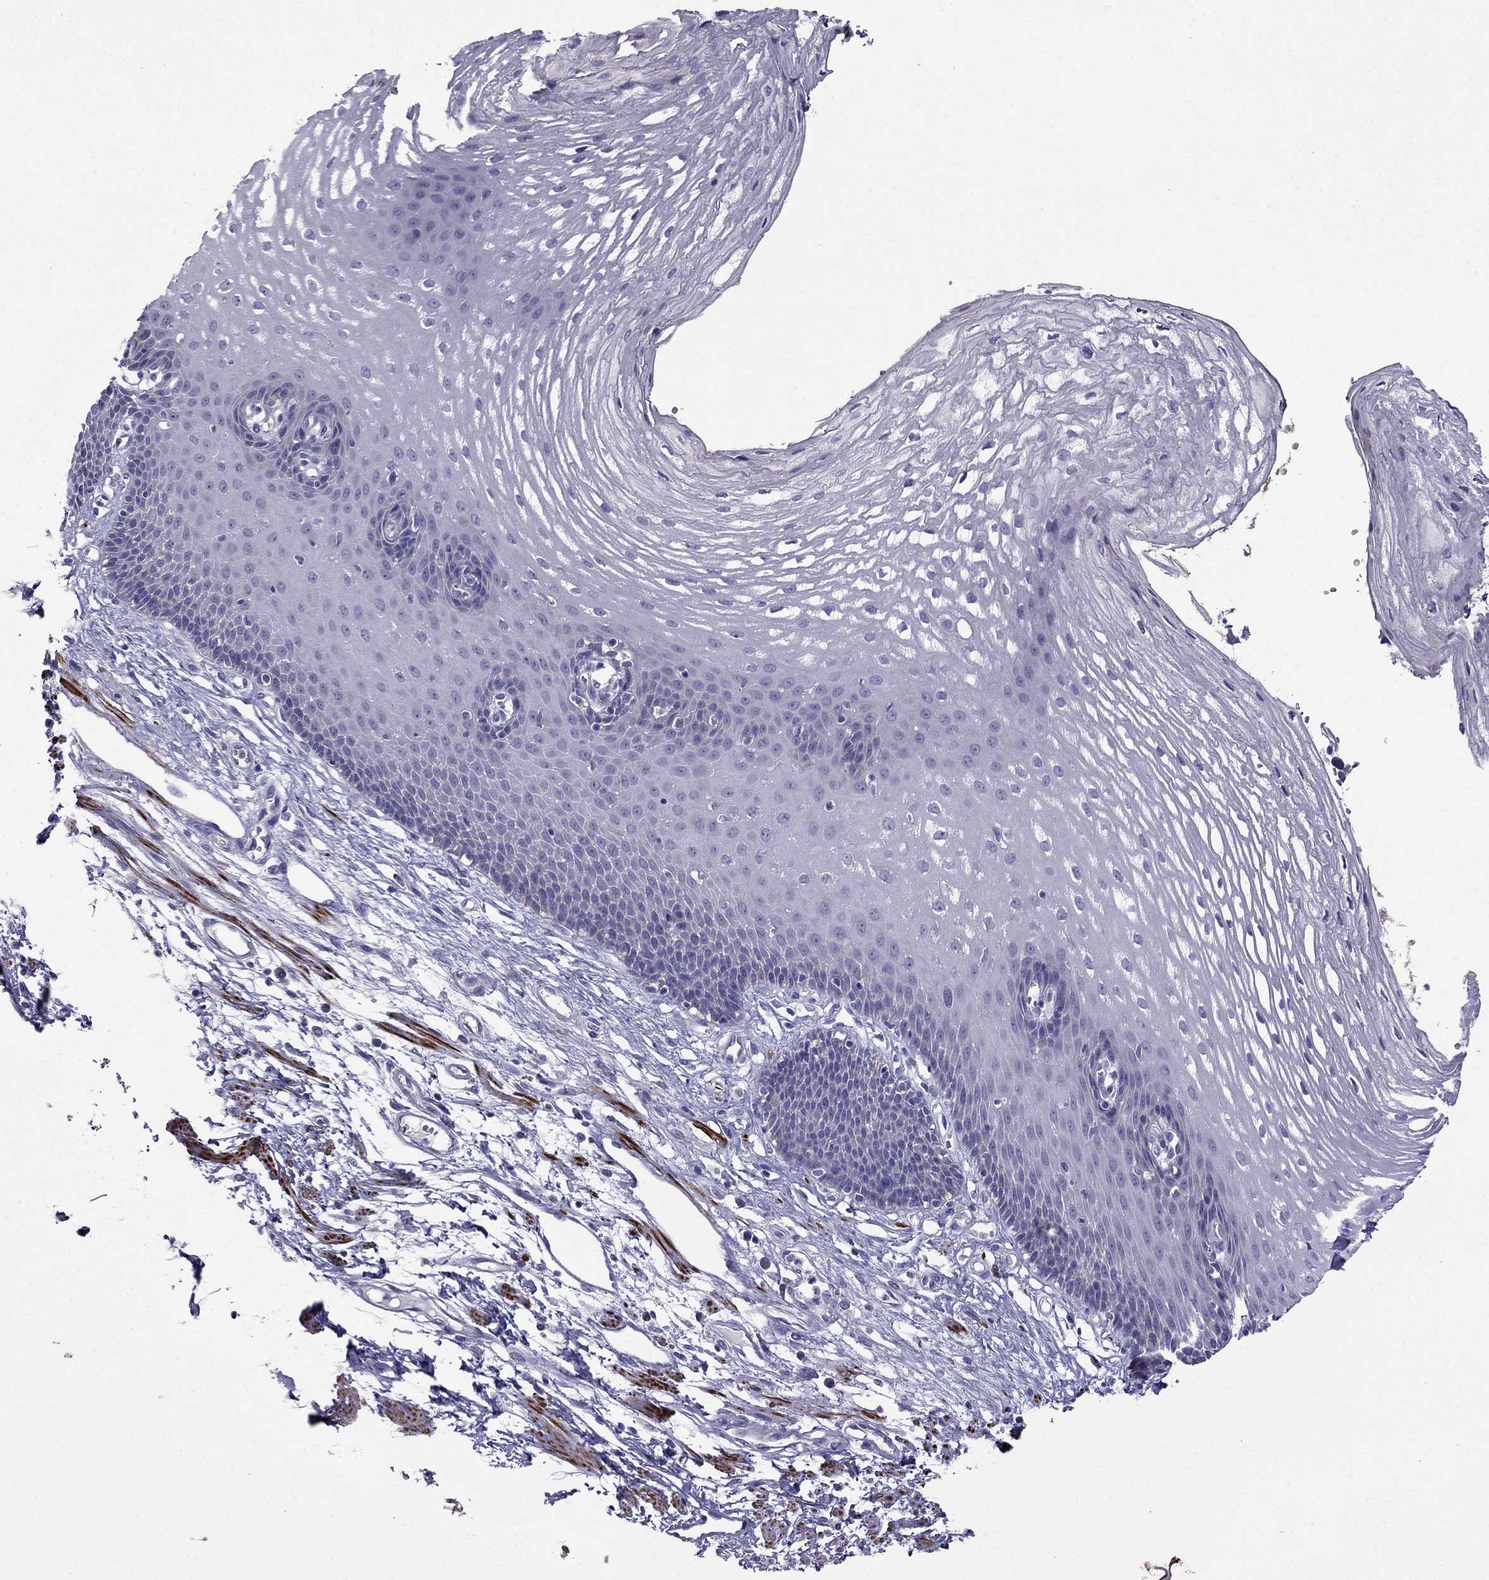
{"staining": {"intensity": "negative", "quantity": "none", "location": "none"}, "tissue": "esophagus", "cell_type": "Squamous epithelial cells", "image_type": "normal", "snomed": [{"axis": "morphology", "description": "Normal tissue, NOS"}, {"axis": "topography", "description": "Esophagus"}], "caption": "Benign esophagus was stained to show a protein in brown. There is no significant positivity in squamous epithelial cells. (DAB (3,3'-diaminobenzidine) immunohistochemistry (IHC), high magnification).", "gene": "DSC1", "patient": {"sex": "male", "age": 72}}